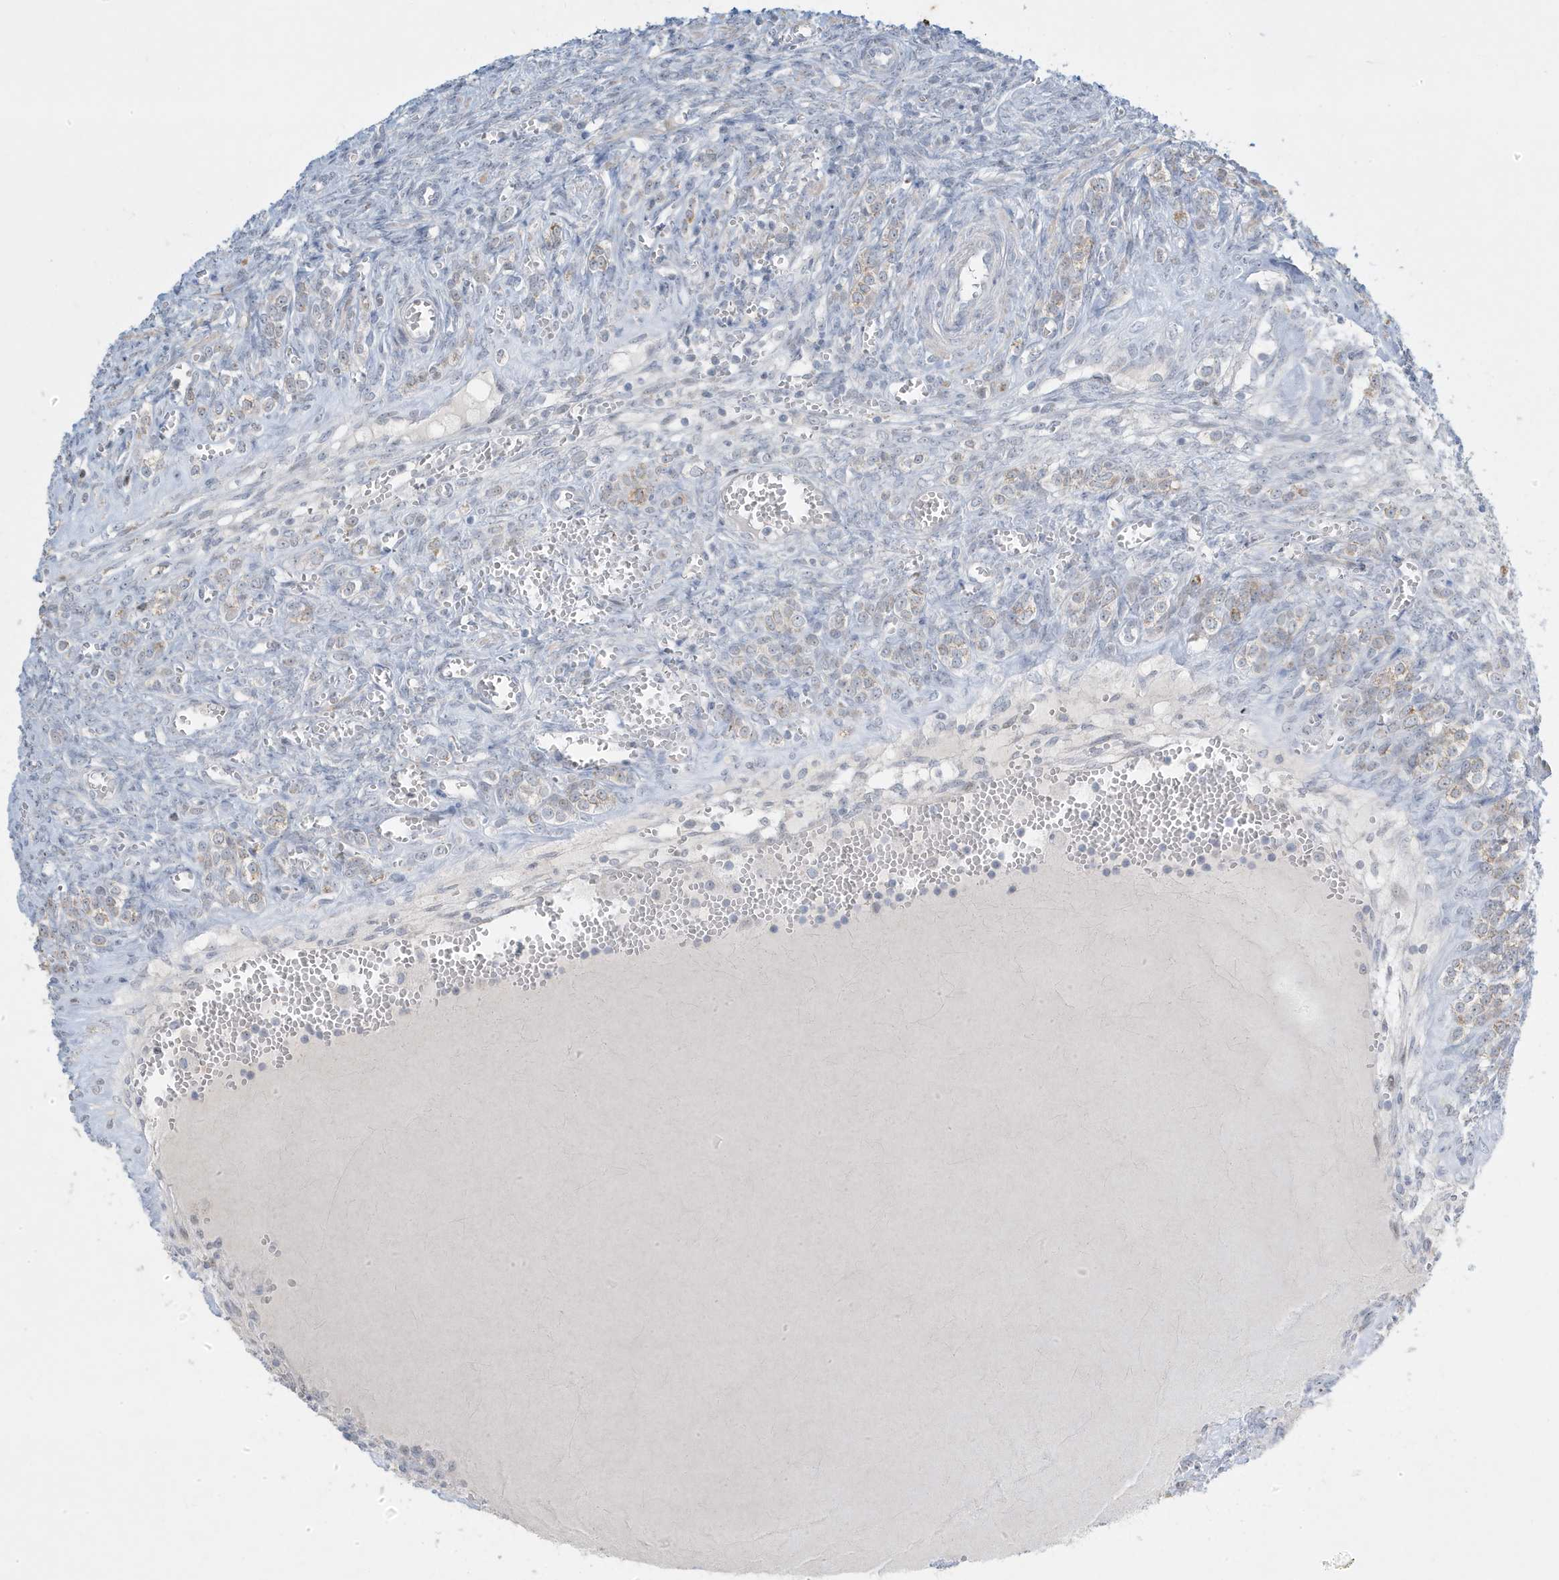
{"staining": {"intensity": "negative", "quantity": "none", "location": "none"}, "tissue": "ovary", "cell_type": "Ovarian stroma cells", "image_type": "normal", "snomed": [{"axis": "morphology", "description": "Normal tissue, NOS"}, {"axis": "topography", "description": "Ovary"}], "caption": "Protein analysis of normal ovary reveals no significant staining in ovarian stroma cells. (Brightfield microscopy of DAB IHC at high magnification).", "gene": "FNDC1", "patient": {"sex": "female", "age": 41}}